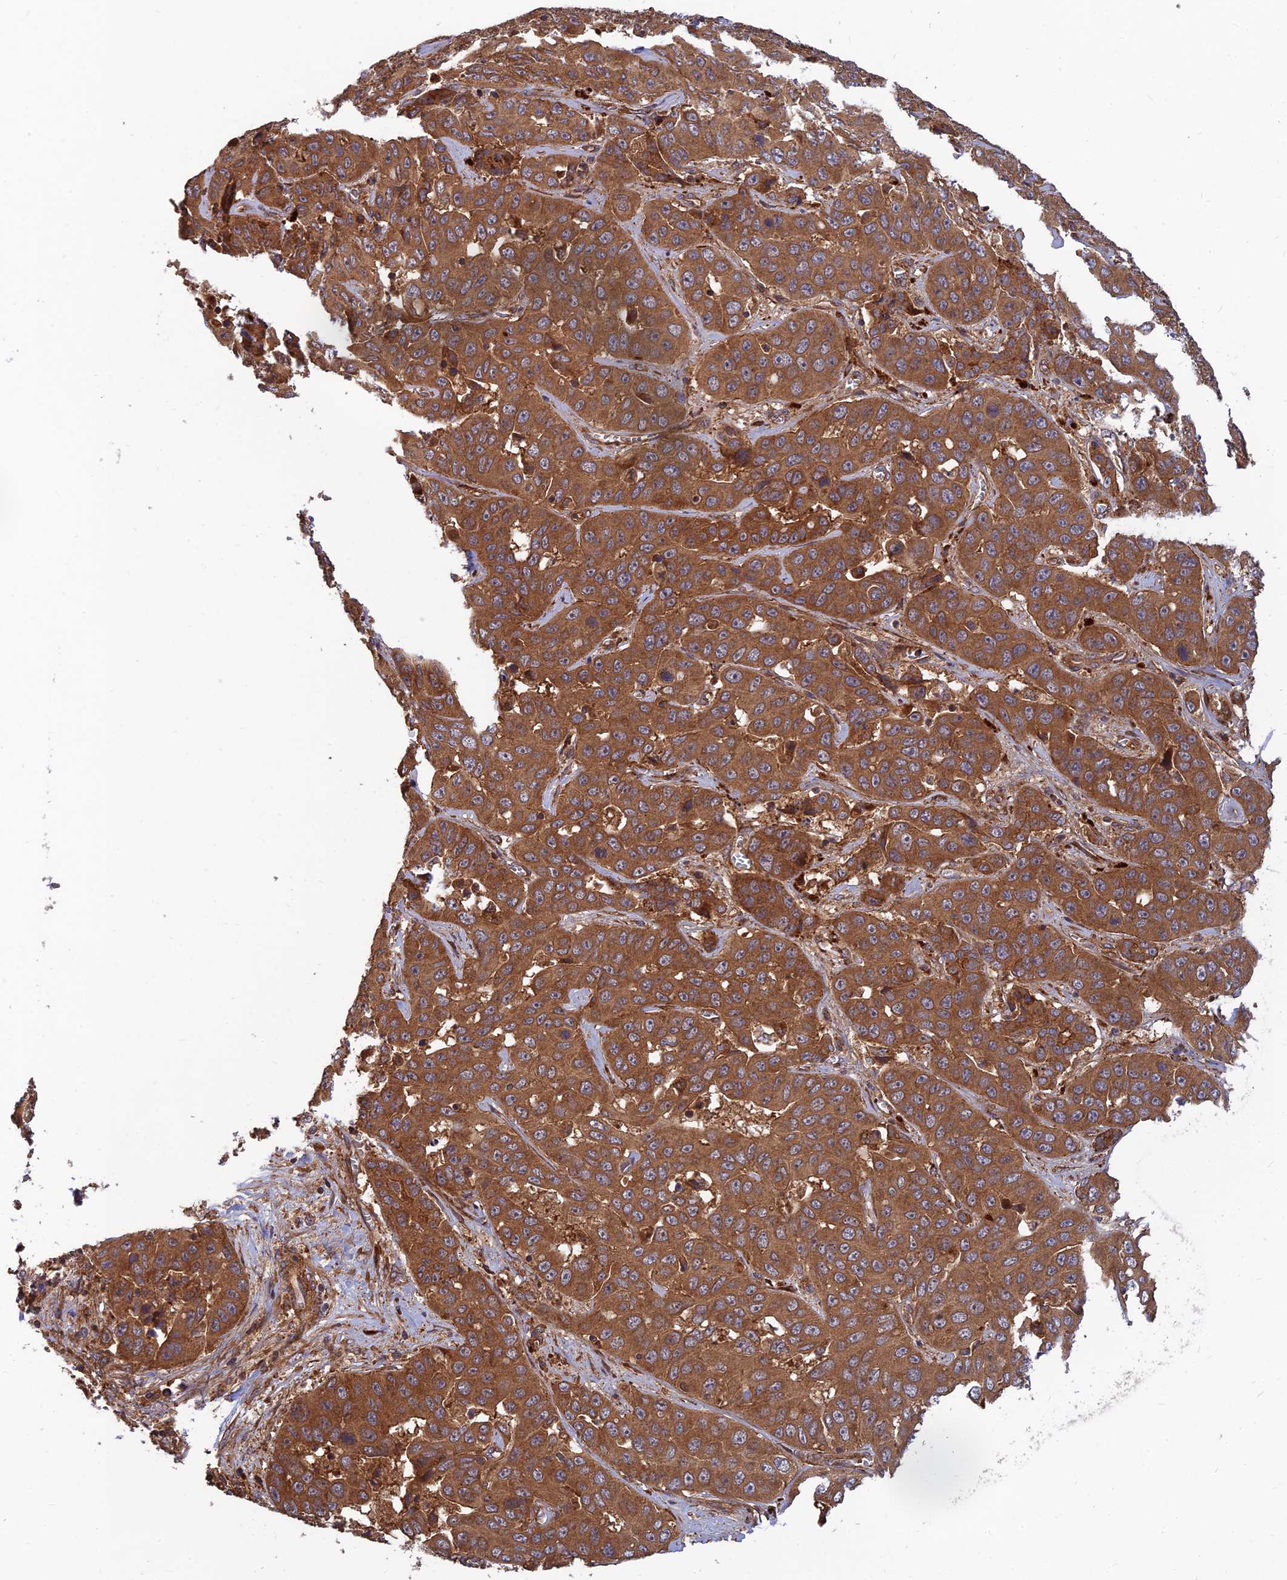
{"staining": {"intensity": "moderate", "quantity": ">75%", "location": "cytoplasmic/membranous"}, "tissue": "liver cancer", "cell_type": "Tumor cells", "image_type": "cancer", "snomed": [{"axis": "morphology", "description": "Cholangiocarcinoma"}, {"axis": "topography", "description": "Liver"}], "caption": "This is an image of IHC staining of liver cancer (cholangiocarcinoma), which shows moderate positivity in the cytoplasmic/membranous of tumor cells.", "gene": "RELCH", "patient": {"sex": "female", "age": 52}}